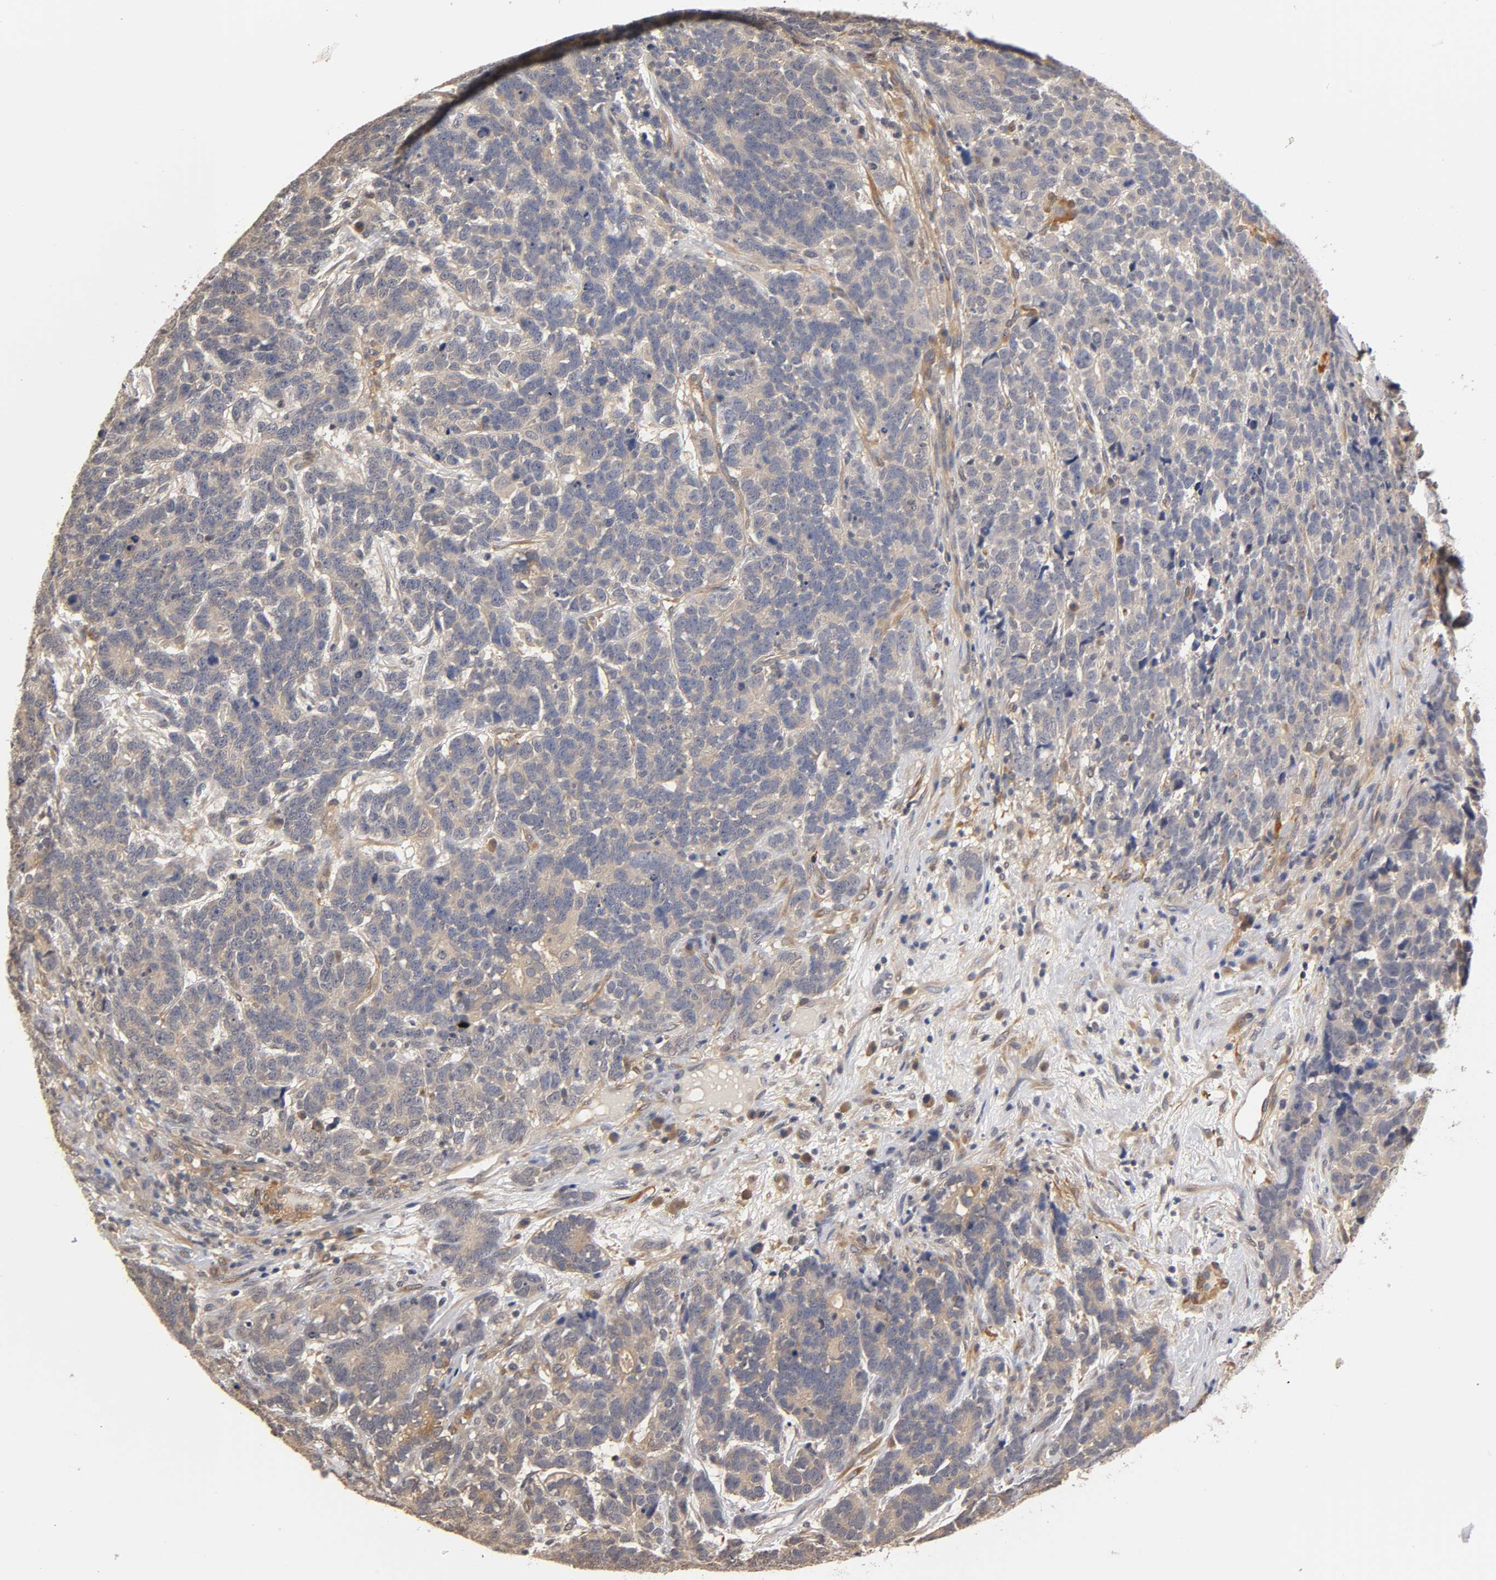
{"staining": {"intensity": "weak", "quantity": ">75%", "location": "cytoplasmic/membranous"}, "tissue": "testis cancer", "cell_type": "Tumor cells", "image_type": "cancer", "snomed": [{"axis": "morphology", "description": "Carcinoma, Embryonal, NOS"}, {"axis": "topography", "description": "Testis"}], "caption": "Tumor cells exhibit weak cytoplasmic/membranous staining in approximately >75% of cells in testis embryonal carcinoma.", "gene": "PDE5A", "patient": {"sex": "male", "age": 26}}